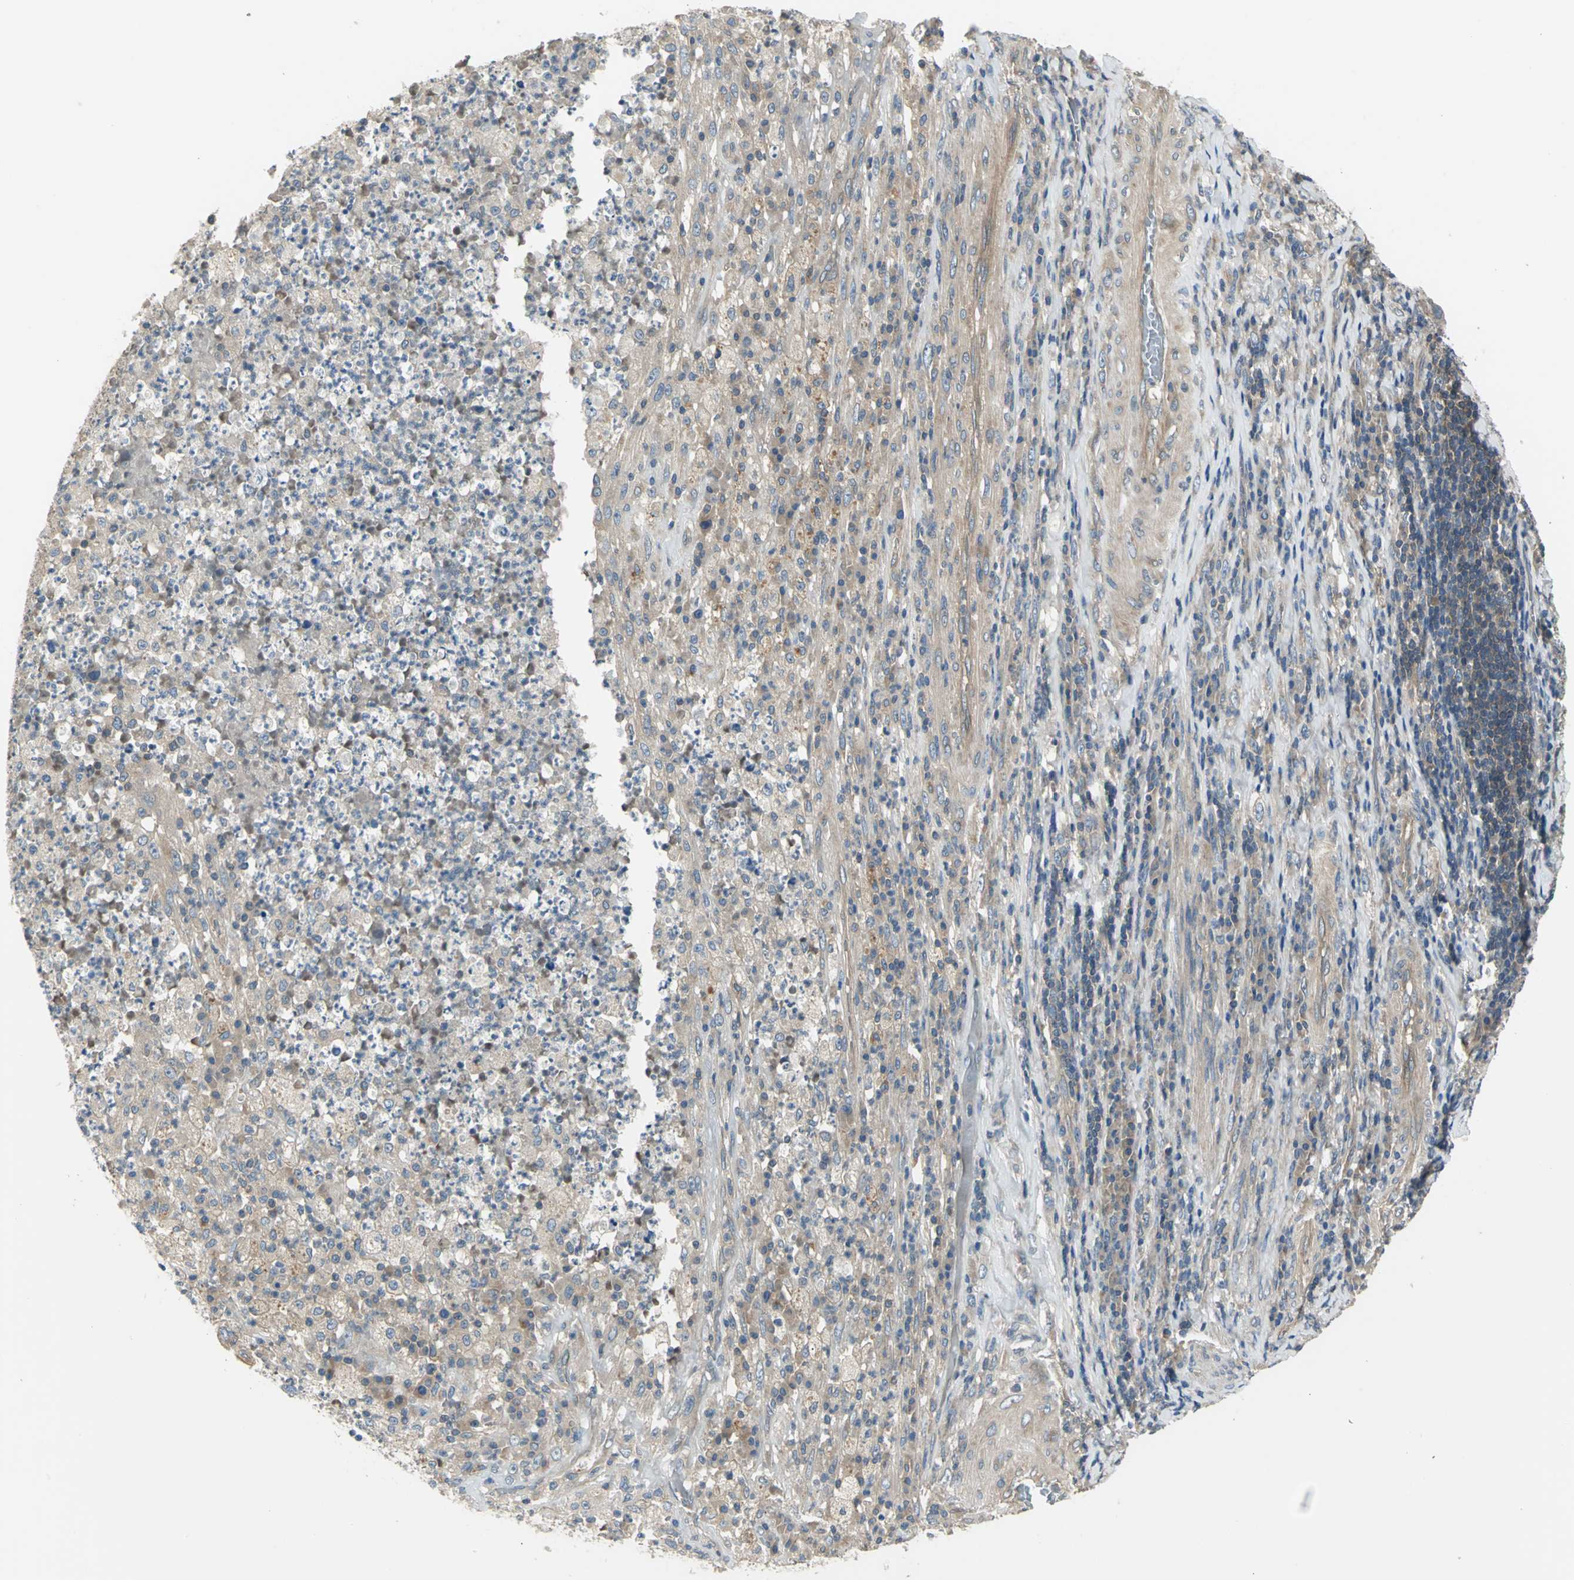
{"staining": {"intensity": "weak", "quantity": ">75%", "location": "cytoplasmic/membranous"}, "tissue": "testis cancer", "cell_type": "Tumor cells", "image_type": "cancer", "snomed": [{"axis": "morphology", "description": "Necrosis, NOS"}, {"axis": "morphology", "description": "Carcinoma, Embryonal, NOS"}, {"axis": "topography", "description": "Testis"}], "caption": "Testis cancer (embryonal carcinoma) stained with a protein marker displays weak staining in tumor cells.", "gene": "PRKAA1", "patient": {"sex": "male", "age": 19}}